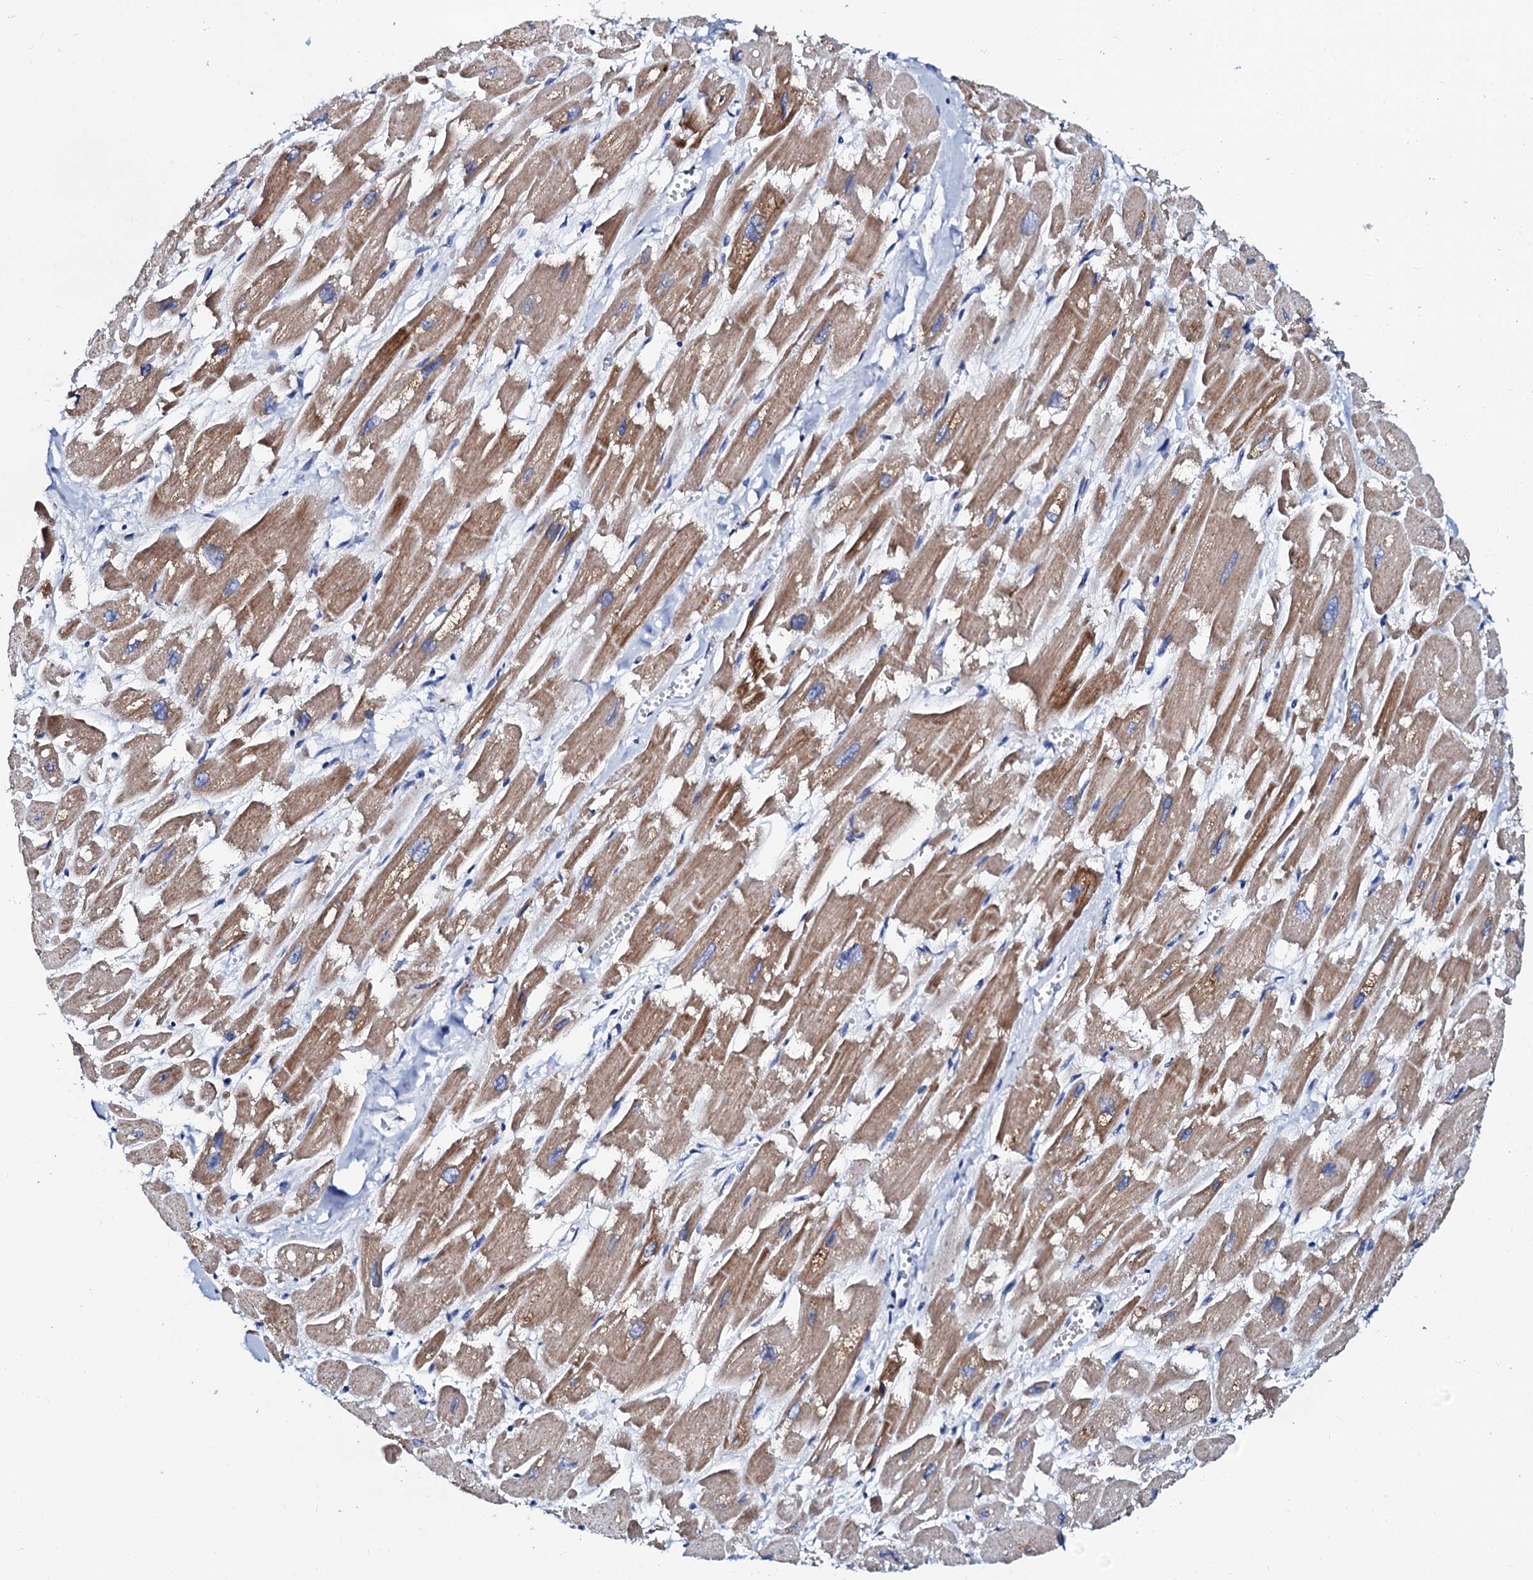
{"staining": {"intensity": "moderate", "quantity": ">75%", "location": "cytoplasmic/membranous"}, "tissue": "heart muscle", "cell_type": "Cardiomyocytes", "image_type": "normal", "snomed": [{"axis": "morphology", "description": "Normal tissue, NOS"}, {"axis": "topography", "description": "Heart"}], "caption": "Cardiomyocytes reveal medium levels of moderate cytoplasmic/membranous positivity in approximately >75% of cells in unremarkable heart muscle. (IHC, brightfield microscopy, high magnification).", "gene": "SLC37A4", "patient": {"sex": "male", "age": 54}}